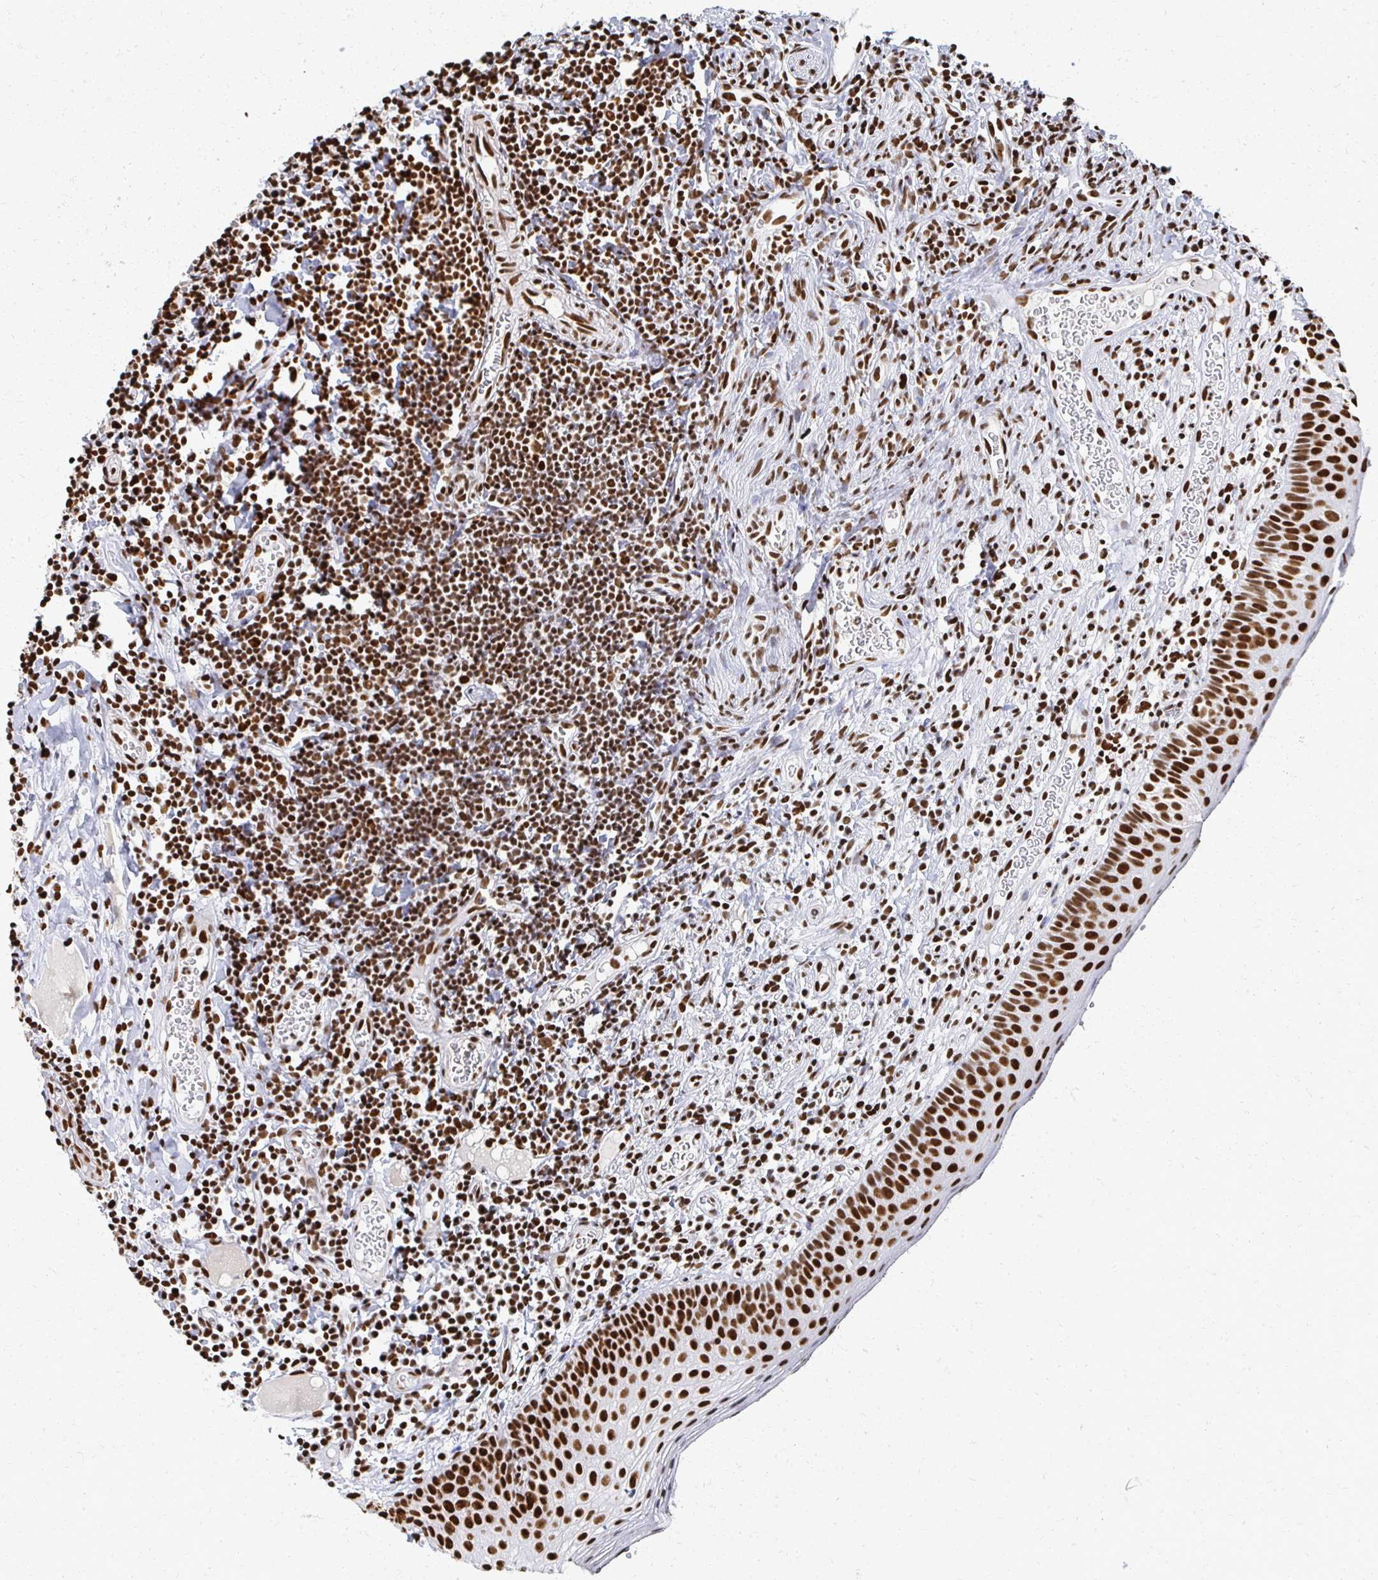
{"staining": {"intensity": "strong", "quantity": ">75%", "location": "nuclear"}, "tissue": "oral mucosa", "cell_type": "Squamous epithelial cells", "image_type": "normal", "snomed": [{"axis": "morphology", "description": "Normal tissue, NOS"}, {"axis": "morphology", "description": "Squamous cell carcinoma, NOS"}, {"axis": "topography", "description": "Oral tissue"}, {"axis": "topography", "description": "Head-Neck"}], "caption": "Squamous epithelial cells exhibit high levels of strong nuclear staining in about >75% of cells in benign oral mucosa.", "gene": "RBBP4", "patient": {"sex": "male", "age": 58}}